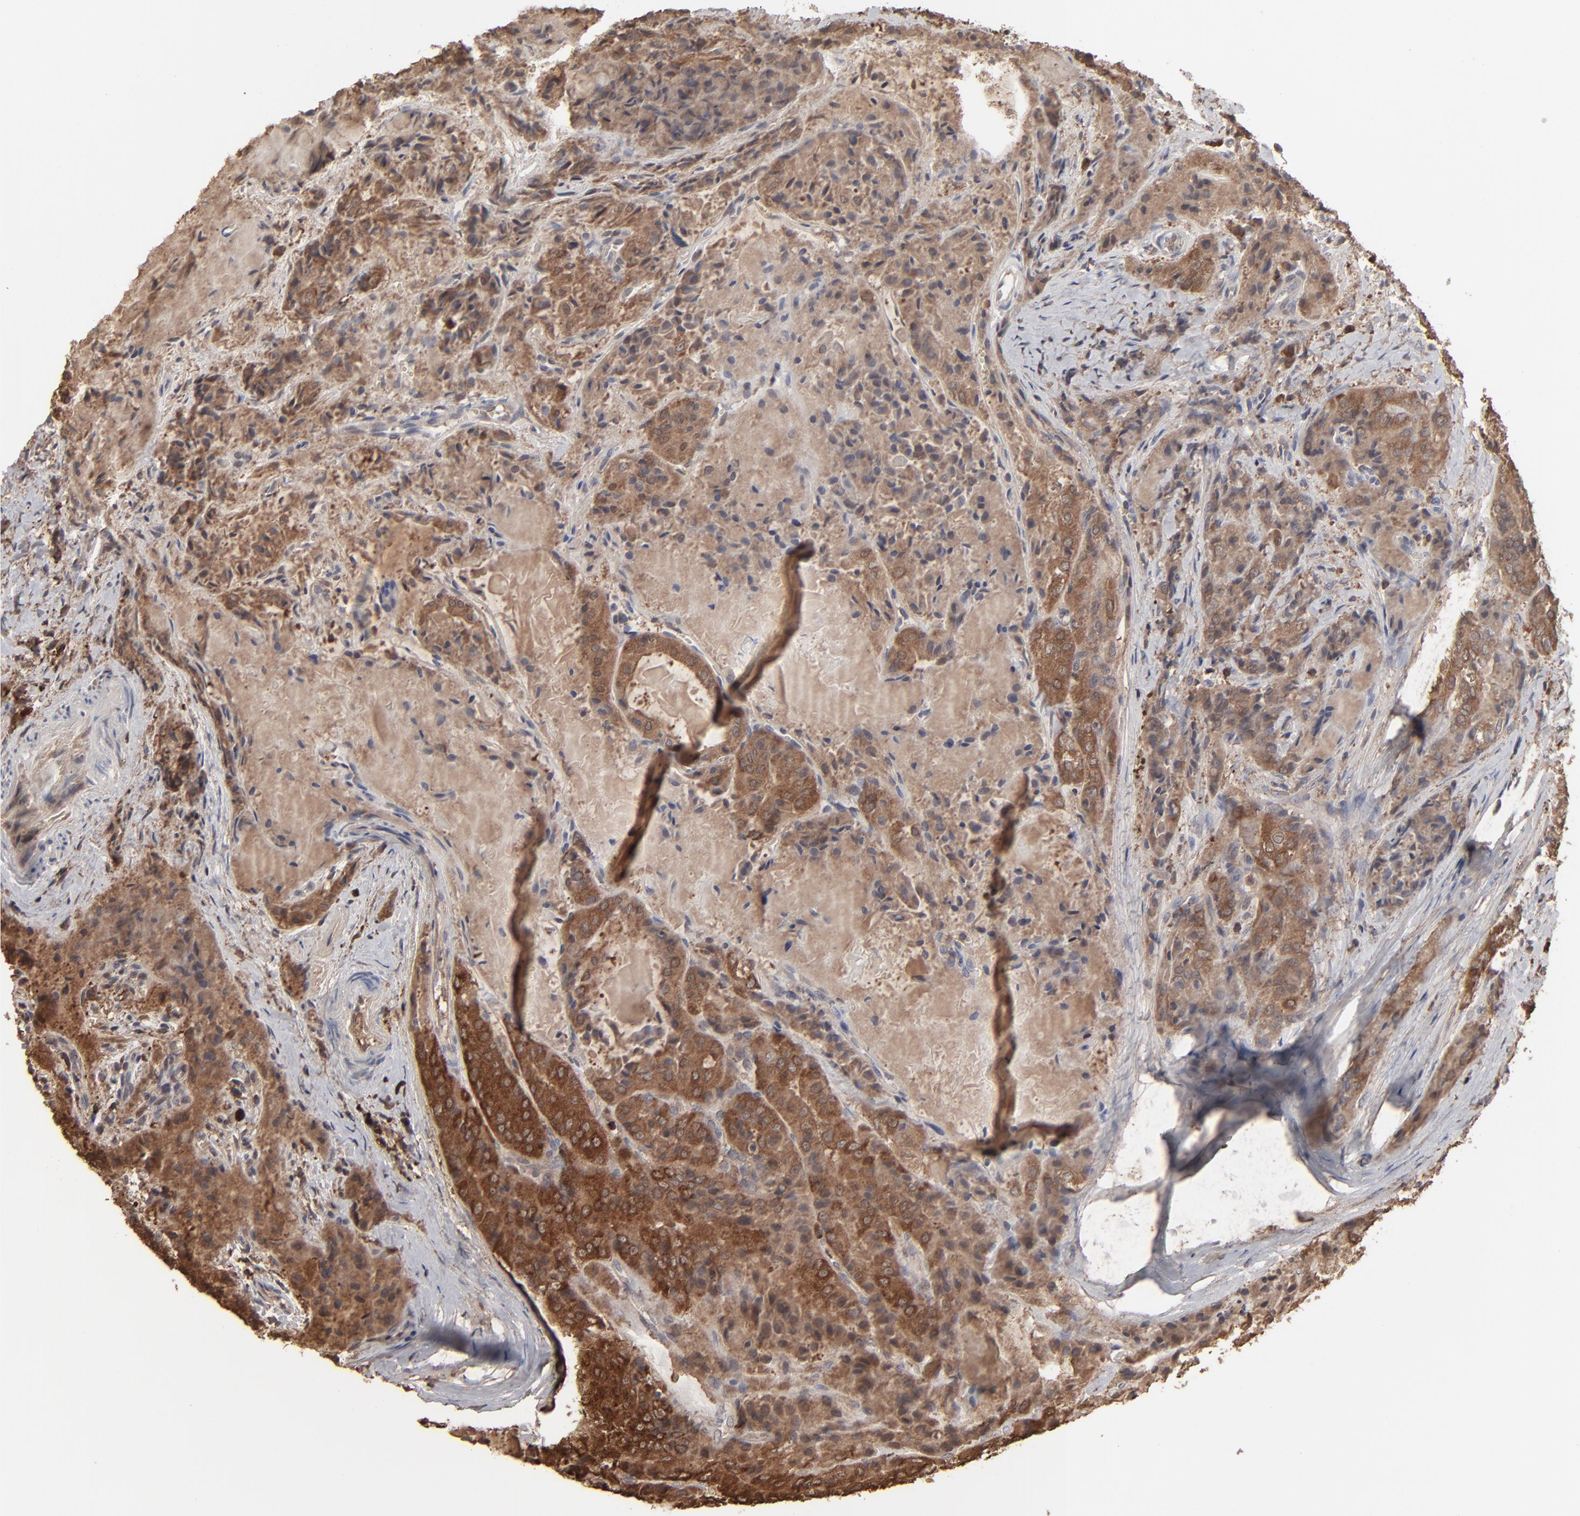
{"staining": {"intensity": "strong", "quantity": ">75%", "location": "cytoplasmic/membranous"}, "tissue": "thyroid cancer", "cell_type": "Tumor cells", "image_type": "cancer", "snomed": [{"axis": "morphology", "description": "Papillary adenocarcinoma, NOS"}, {"axis": "topography", "description": "Thyroid gland"}], "caption": "Immunohistochemistry (IHC) of human papillary adenocarcinoma (thyroid) displays high levels of strong cytoplasmic/membranous staining in about >75% of tumor cells.", "gene": "NME1-NME2", "patient": {"sex": "female", "age": 71}}